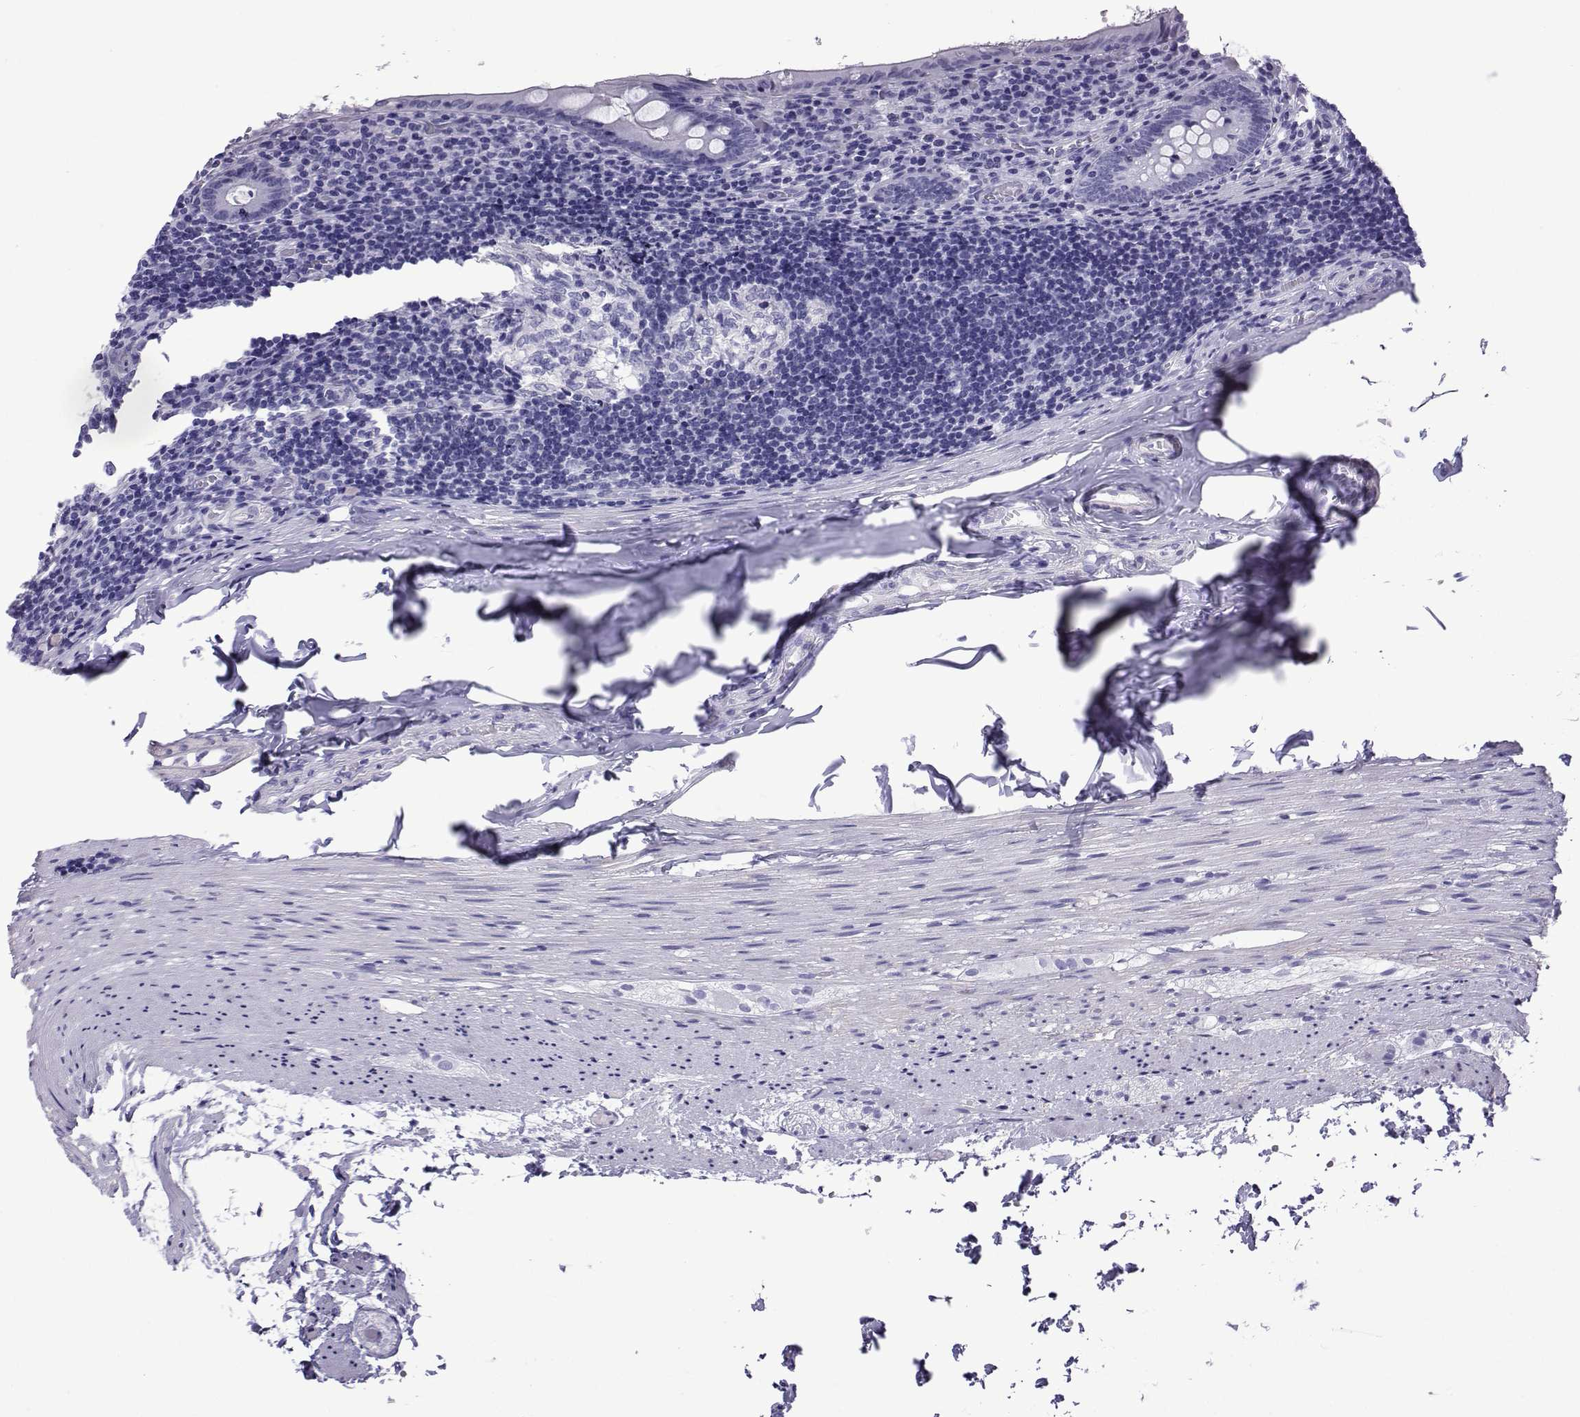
{"staining": {"intensity": "negative", "quantity": "none", "location": "none"}, "tissue": "appendix", "cell_type": "Glandular cells", "image_type": "normal", "snomed": [{"axis": "morphology", "description": "Normal tissue, NOS"}, {"axis": "topography", "description": "Appendix"}], "caption": "Immunohistochemical staining of normal human appendix displays no significant expression in glandular cells. Nuclei are stained in blue.", "gene": "SPANXA1", "patient": {"sex": "female", "age": 23}}